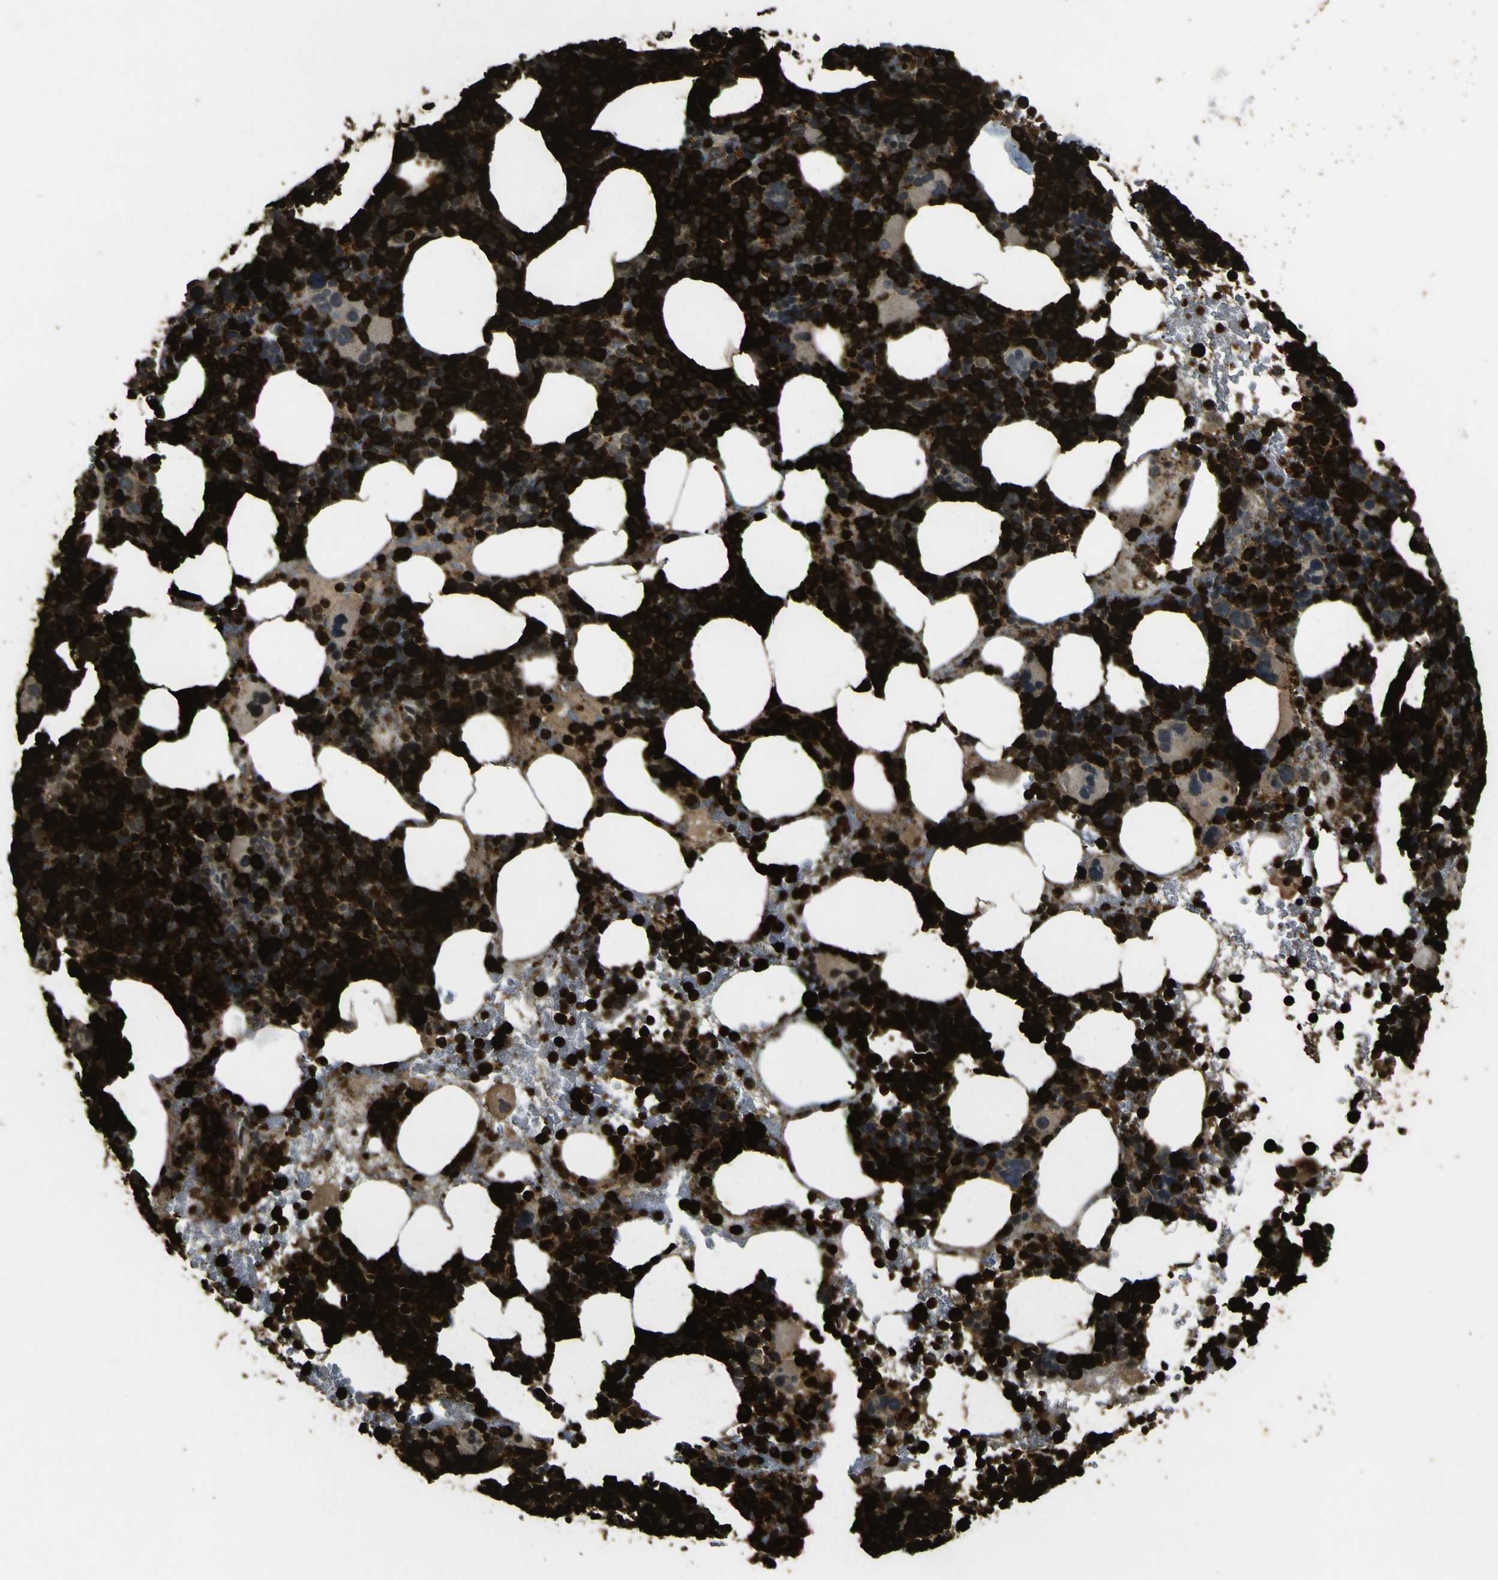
{"staining": {"intensity": "strong", "quantity": ">75%", "location": "cytoplasmic/membranous"}, "tissue": "bone marrow", "cell_type": "Hematopoietic cells", "image_type": "normal", "snomed": [{"axis": "morphology", "description": "Normal tissue, NOS"}, {"axis": "morphology", "description": "Inflammation, NOS"}, {"axis": "topography", "description": "Bone marrow"}], "caption": "Bone marrow stained with a brown dye shows strong cytoplasmic/membranous positive expression in about >75% of hematopoietic cells.", "gene": "ACSL3", "patient": {"sex": "male", "age": 73}}